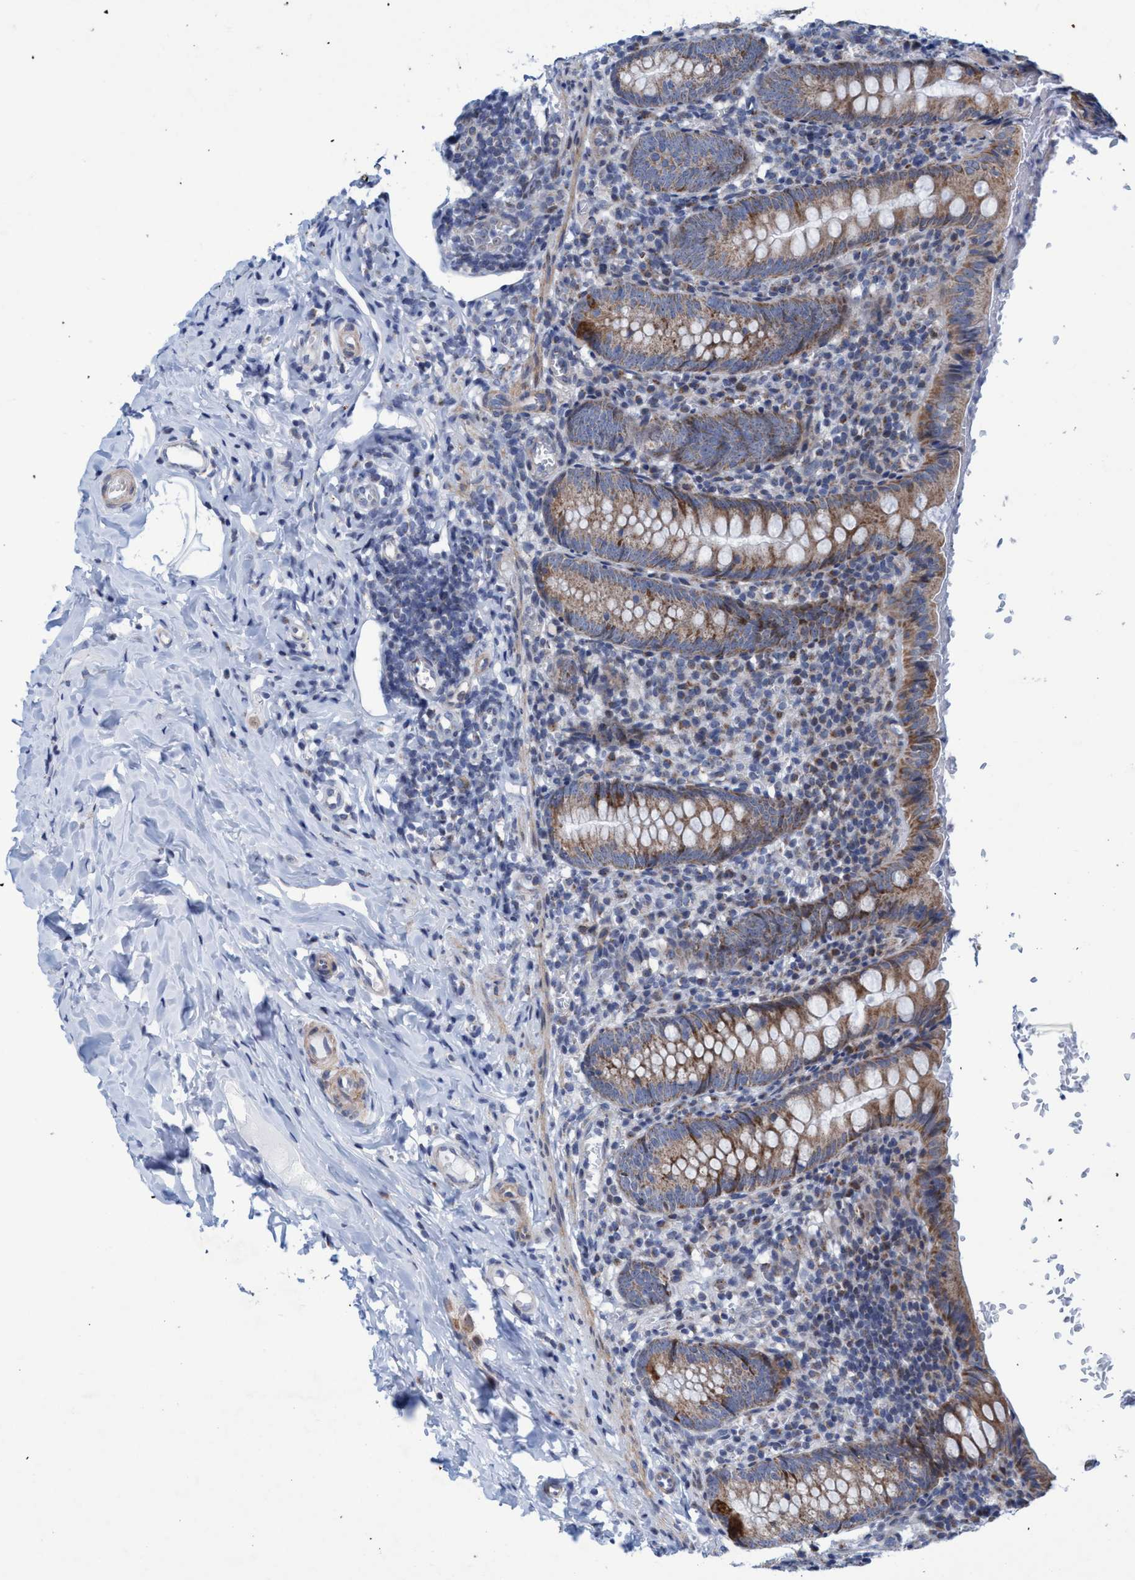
{"staining": {"intensity": "moderate", "quantity": ">75%", "location": "cytoplasmic/membranous"}, "tissue": "appendix", "cell_type": "Glandular cells", "image_type": "normal", "snomed": [{"axis": "morphology", "description": "Normal tissue, NOS"}, {"axis": "topography", "description": "Appendix"}], "caption": "Protein staining of benign appendix shows moderate cytoplasmic/membranous positivity in approximately >75% of glandular cells.", "gene": "POLR1F", "patient": {"sex": "female", "age": 10}}